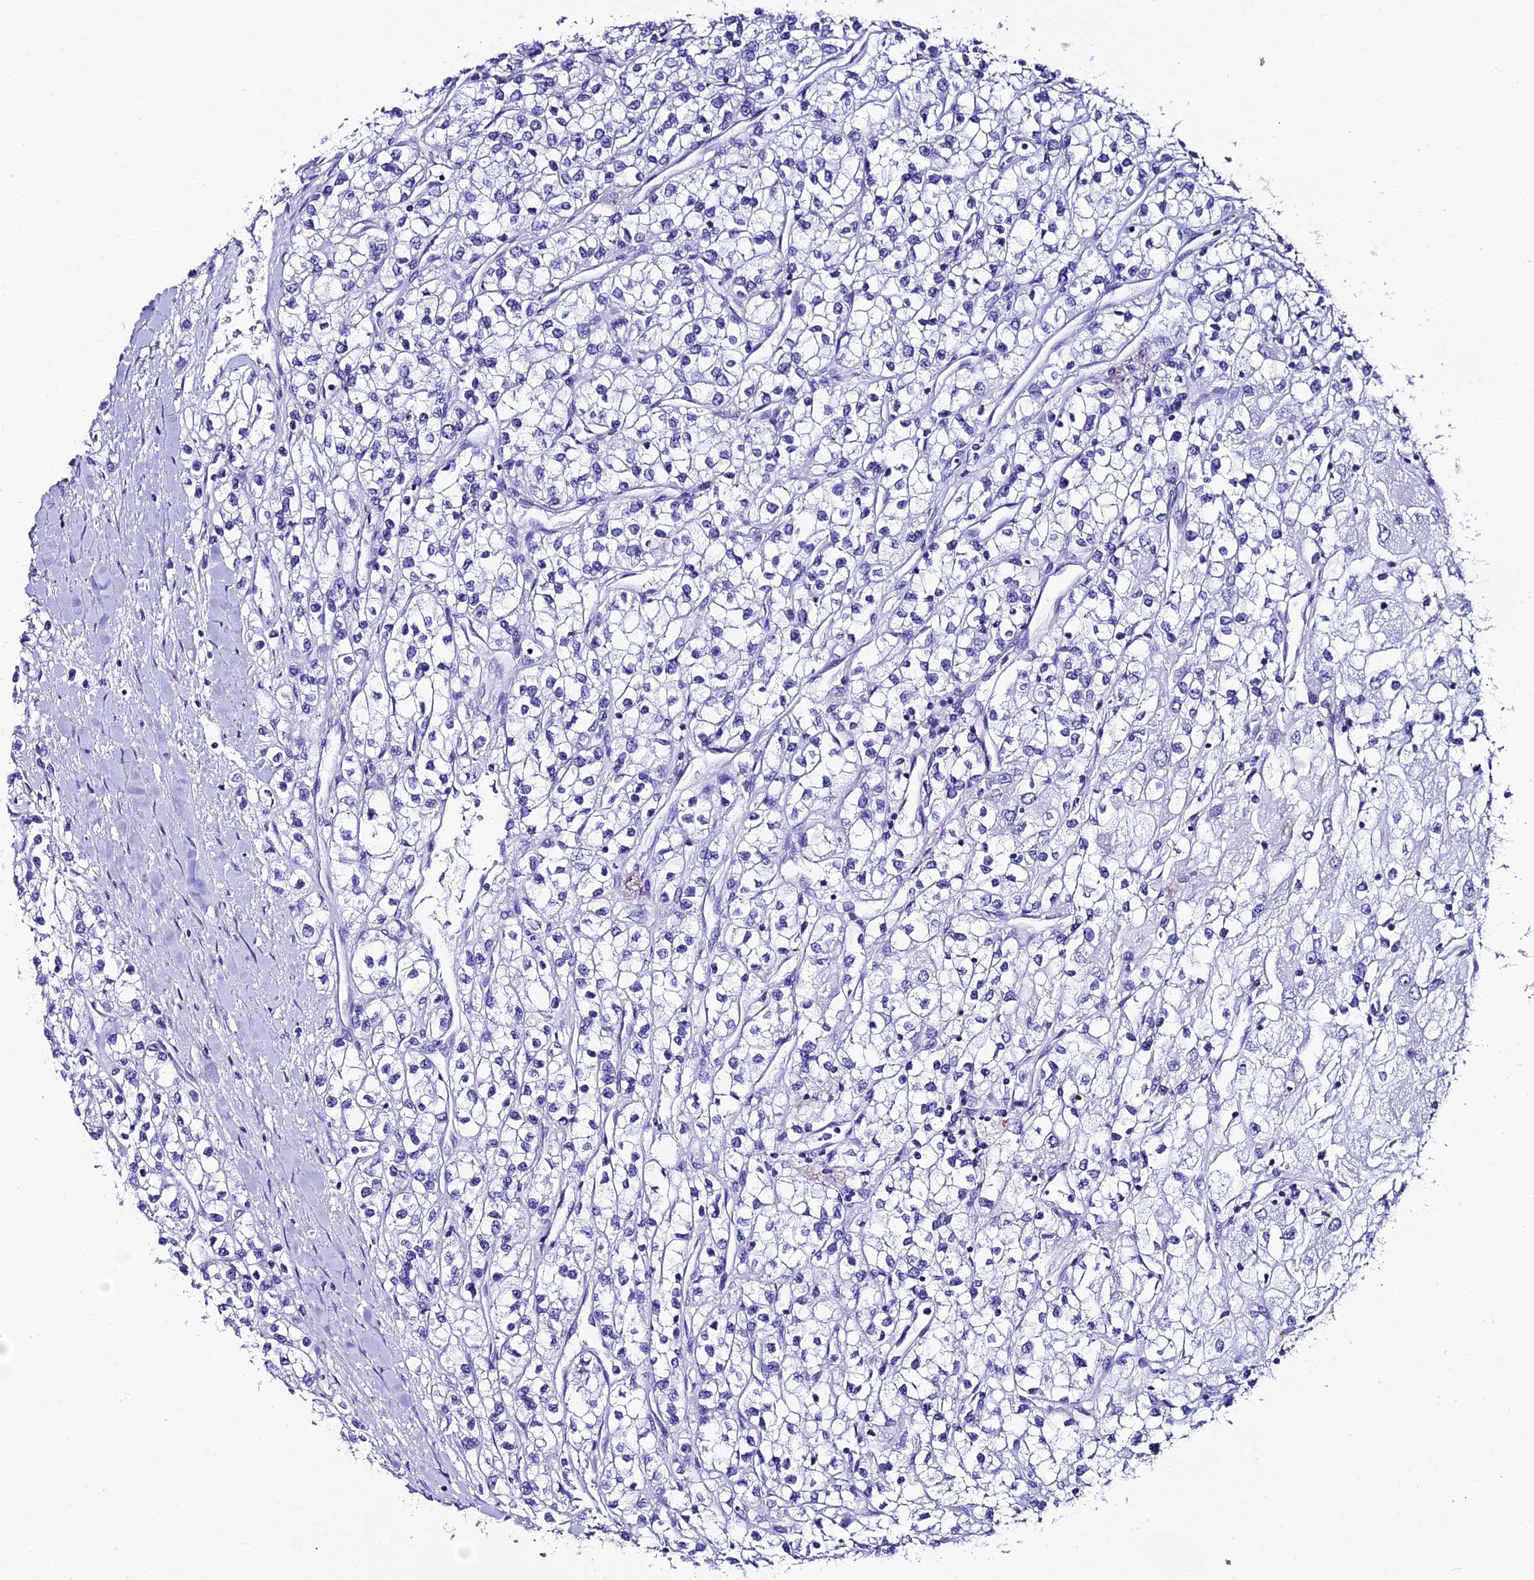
{"staining": {"intensity": "negative", "quantity": "none", "location": "none"}, "tissue": "renal cancer", "cell_type": "Tumor cells", "image_type": "cancer", "snomed": [{"axis": "morphology", "description": "Adenocarcinoma, NOS"}, {"axis": "topography", "description": "Kidney"}], "caption": "Tumor cells show no significant protein expression in adenocarcinoma (renal).", "gene": "REEP4", "patient": {"sex": "male", "age": 80}}